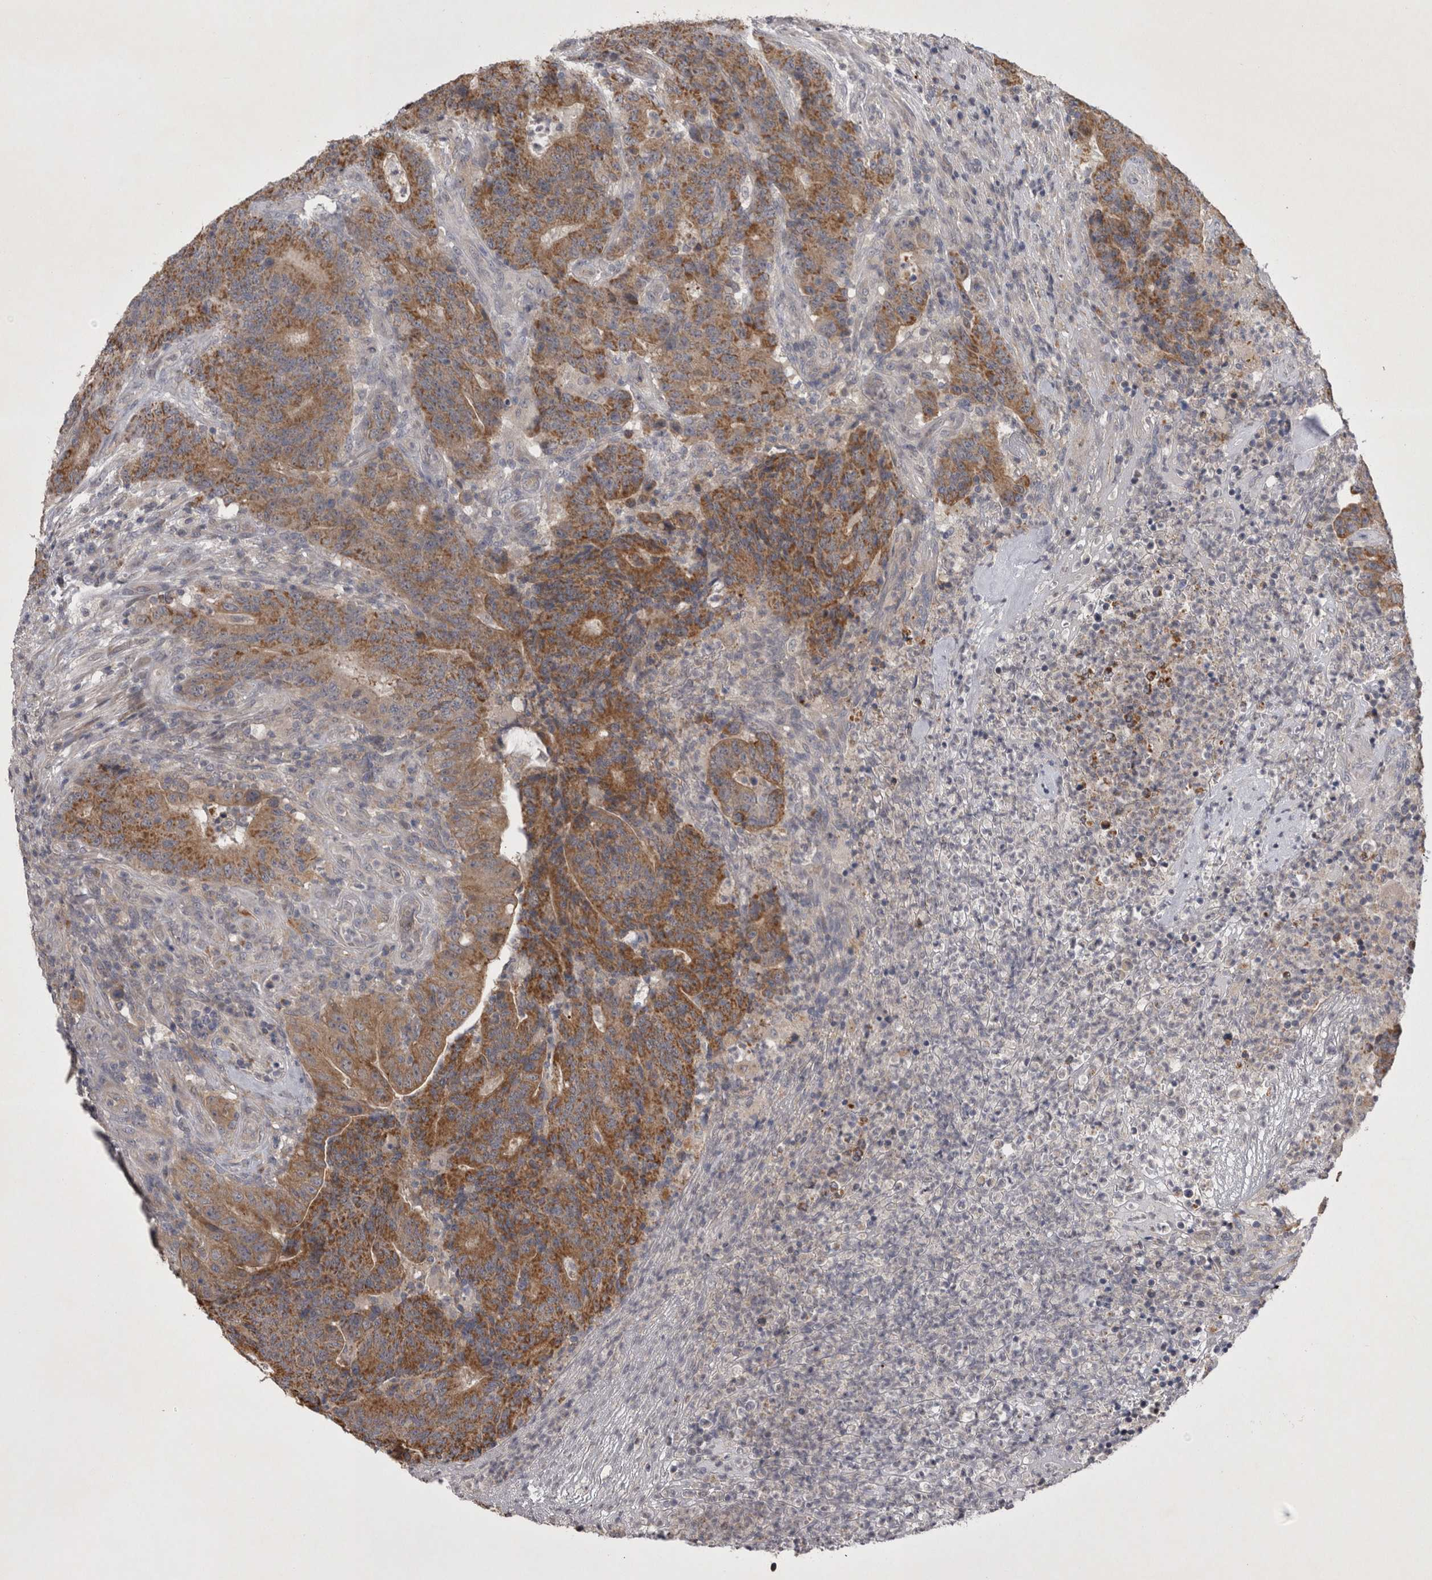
{"staining": {"intensity": "moderate", "quantity": ">75%", "location": "cytoplasmic/membranous"}, "tissue": "colorectal cancer", "cell_type": "Tumor cells", "image_type": "cancer", "snomed": [{"axis": "morphology", "description": "Normal tissue, NOS"}, {"axis": "morphology", "description": "Adenocarcinoma, NOS"}, {"axis": "topography", "description": "Colon"}], "caption": "Brown immunohistochemical staining in human colorectal adenocarcinoma reveals moderate cytoplasmic/membranous expression in approximately >75% of tumor cells.", "gene": "CTBS", "patient": {"sex": "female", "age": 75}}